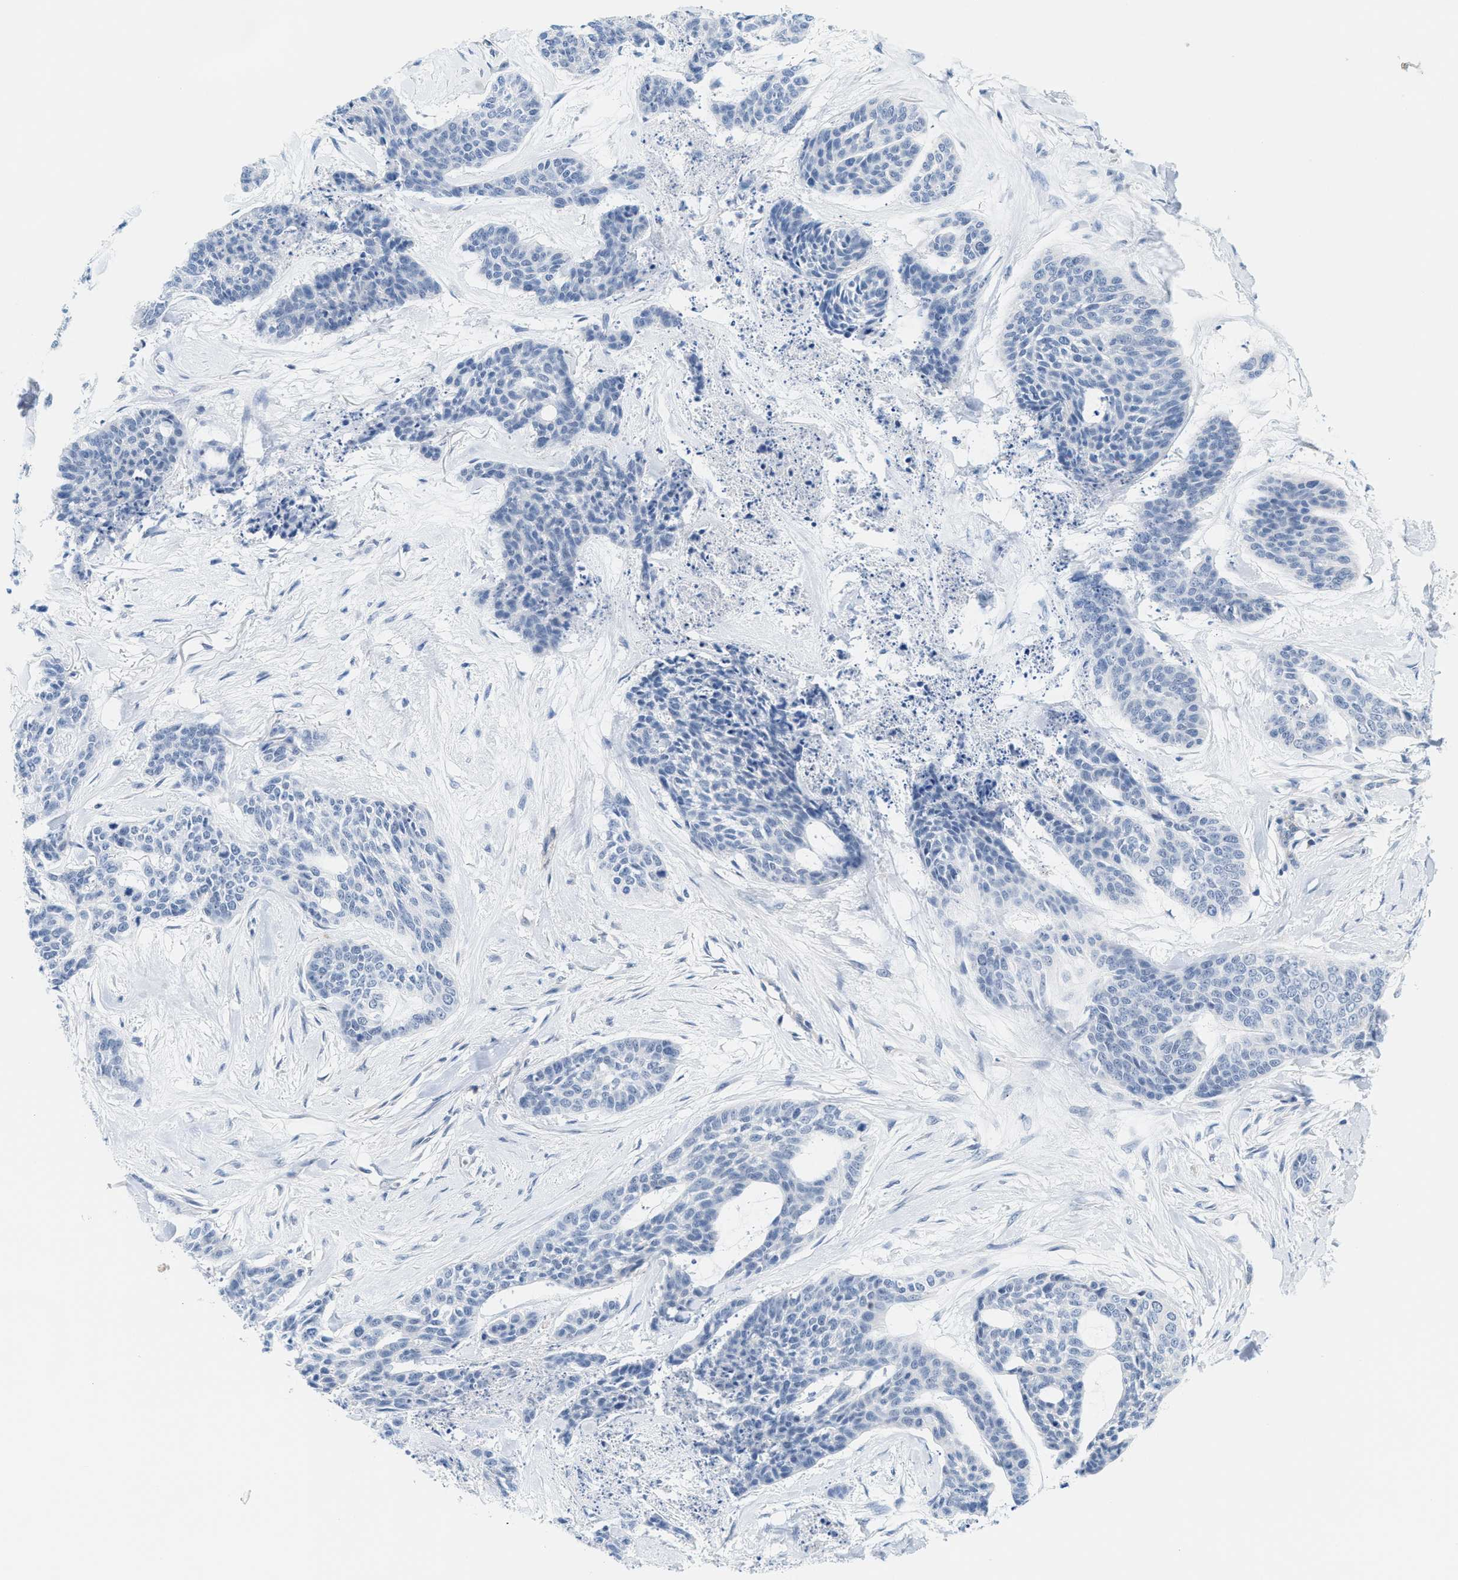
{"staining": {"intensity": "negative", "quantity": "none", "location": "none"}, "tissue": "skin cancer", "cell_type": "Tumor cells", "image_type": "cancer", "snomed": [{"axis": "morphology", "description": "Basal cell carcinoma"}, {"axis": "topography", "description": "Skin"}], "caption": "IHC of human skin cancer demonstrates no staining in tumor cells. (Brightfield microscopy of DAB (3,3'-diaminobenzidine) immunohistochemistry (IHC) at high magnification).", "gene": "IL16", "patient": {"sex": "female", "age": 64}}